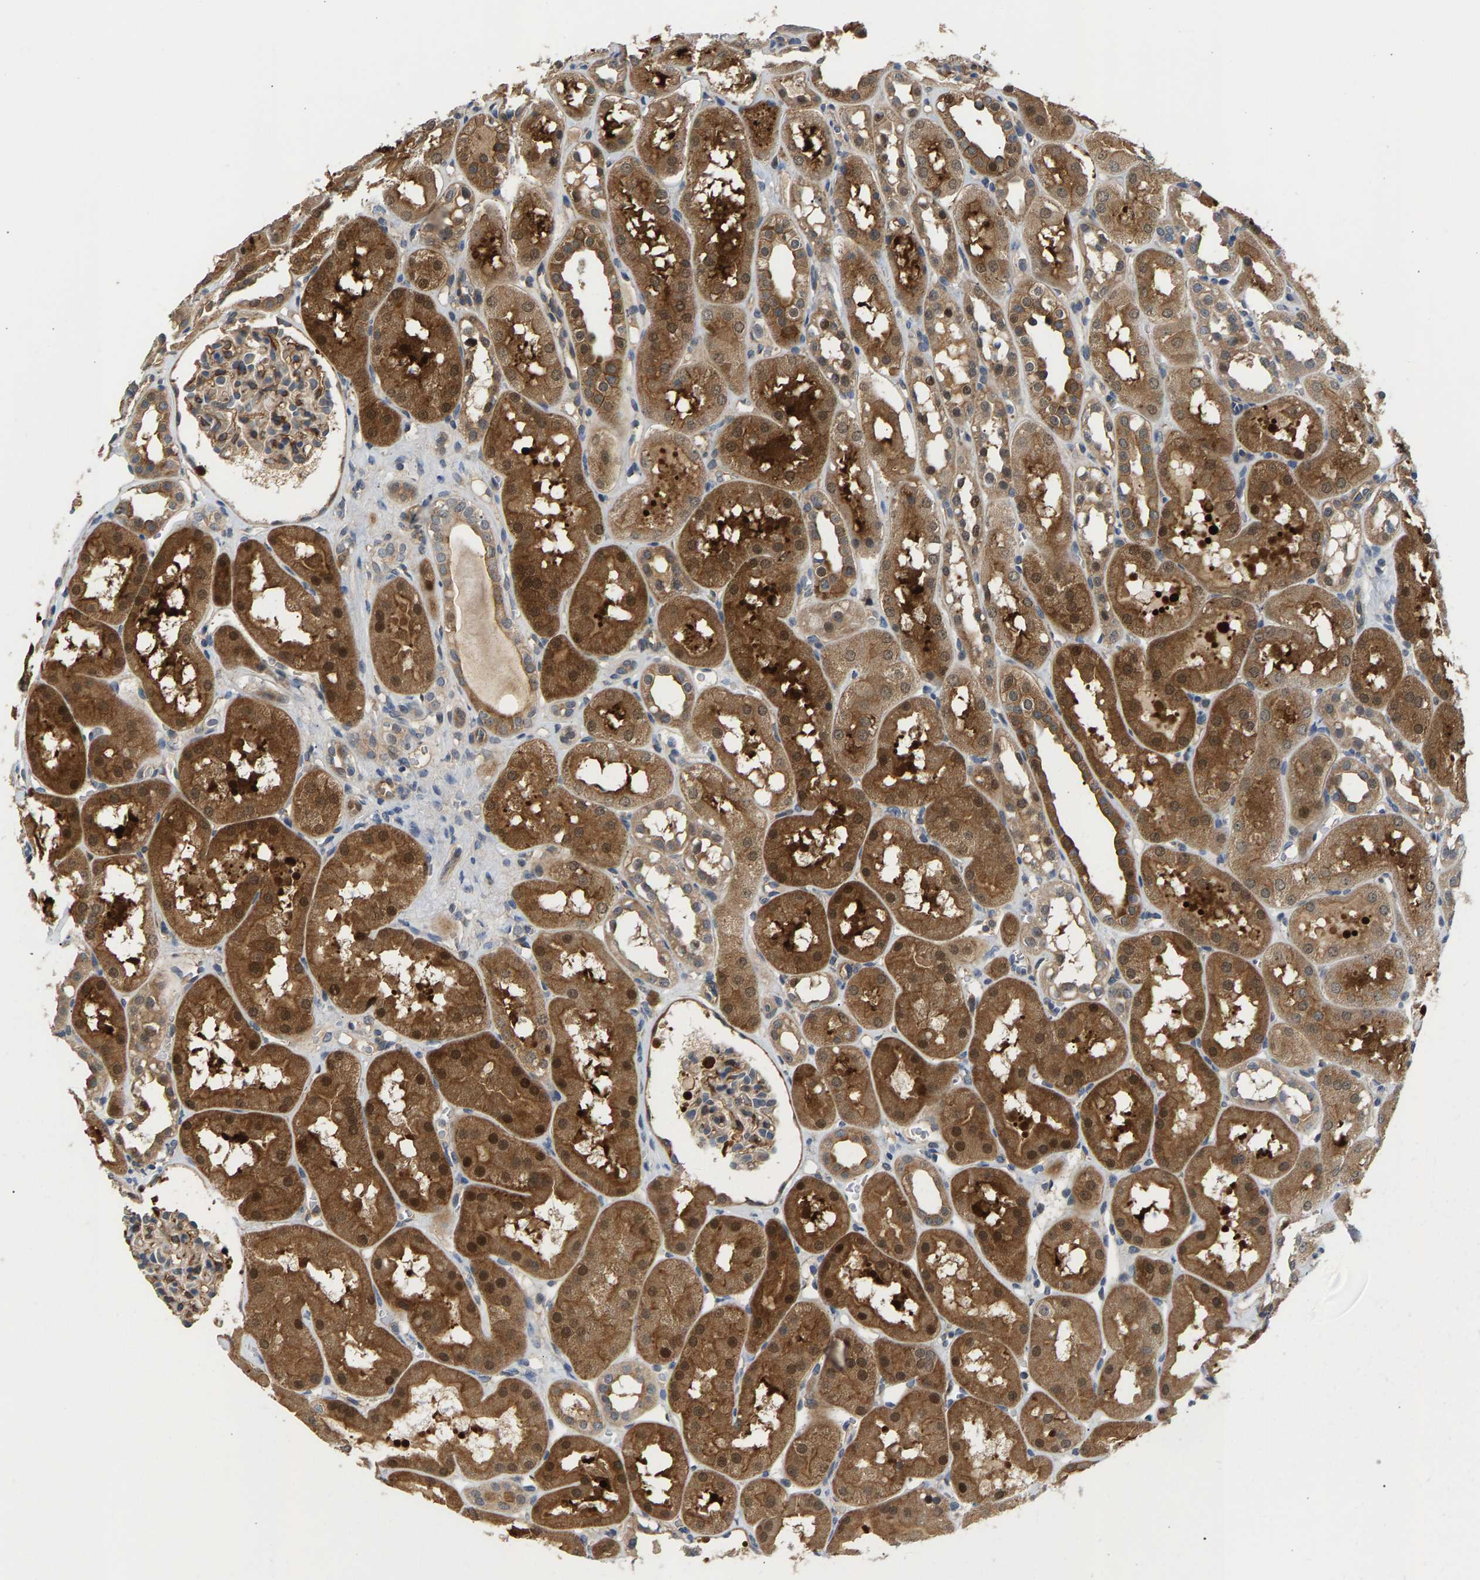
{"staining": {"intensity": "weak", "quantity": ">75%", "location": "cytoplasmic/membranous"}, "tissue": "kidney", "cell_type": "Cells in glomeruli", "image_type": "normal", "snomed": [{"axis": "morphology", "description": "Normal tissue, NOS"}, {"axis": "topography", "description": "Kidney"}, {"axis": "topography", "description": "Urinary bladder"}], "caption": "This photomicrograph reveals IHC staining of unremarkable kidney, with low weak cytoplasmic/membranous staining in approximately >75% of cells in glomeruli.", "gene": "KRTAP27", "patient": {"sex": "male", "age": 16}}